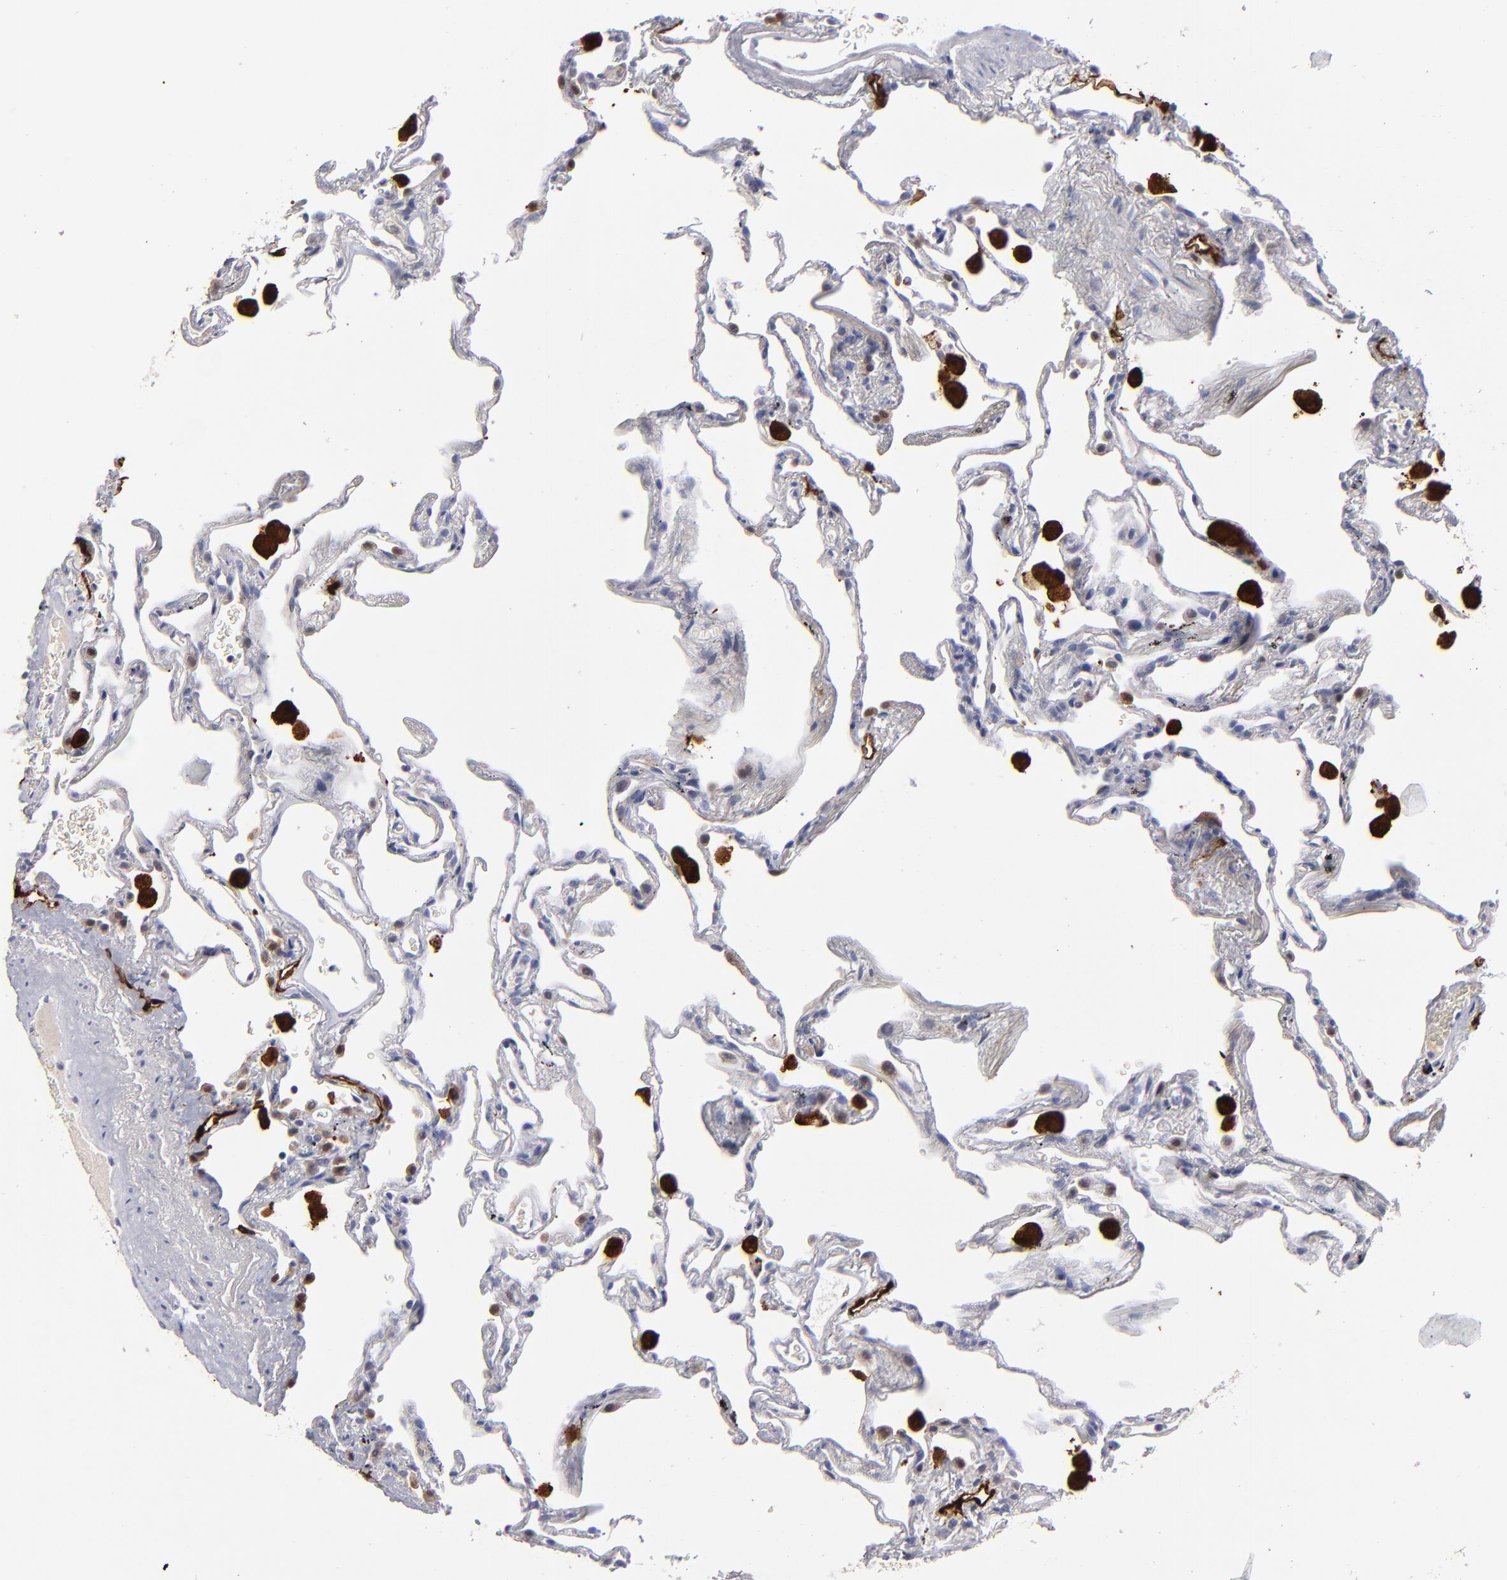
{"staining": {"intensity": "weak", "quantity": "<25%", "location": "cytoplasmic/membranous"}, "tissue": "lung", "cell_type": "Alveolar cells", "image_type": "normal", "snomed": [{"axis": "morphology", "description": "Normal tissue, NOS"}, {"axis": "morphology", "description": "Inflammation, NOS"}, {"axis": "topography", "description": "Lung"}], "caption": "Immunohistochemical staining of normal human lung exhibits no significant expression in alveolar cells.", "gene": "FABP4", "patient": {"sex": "male", "age": 69}}